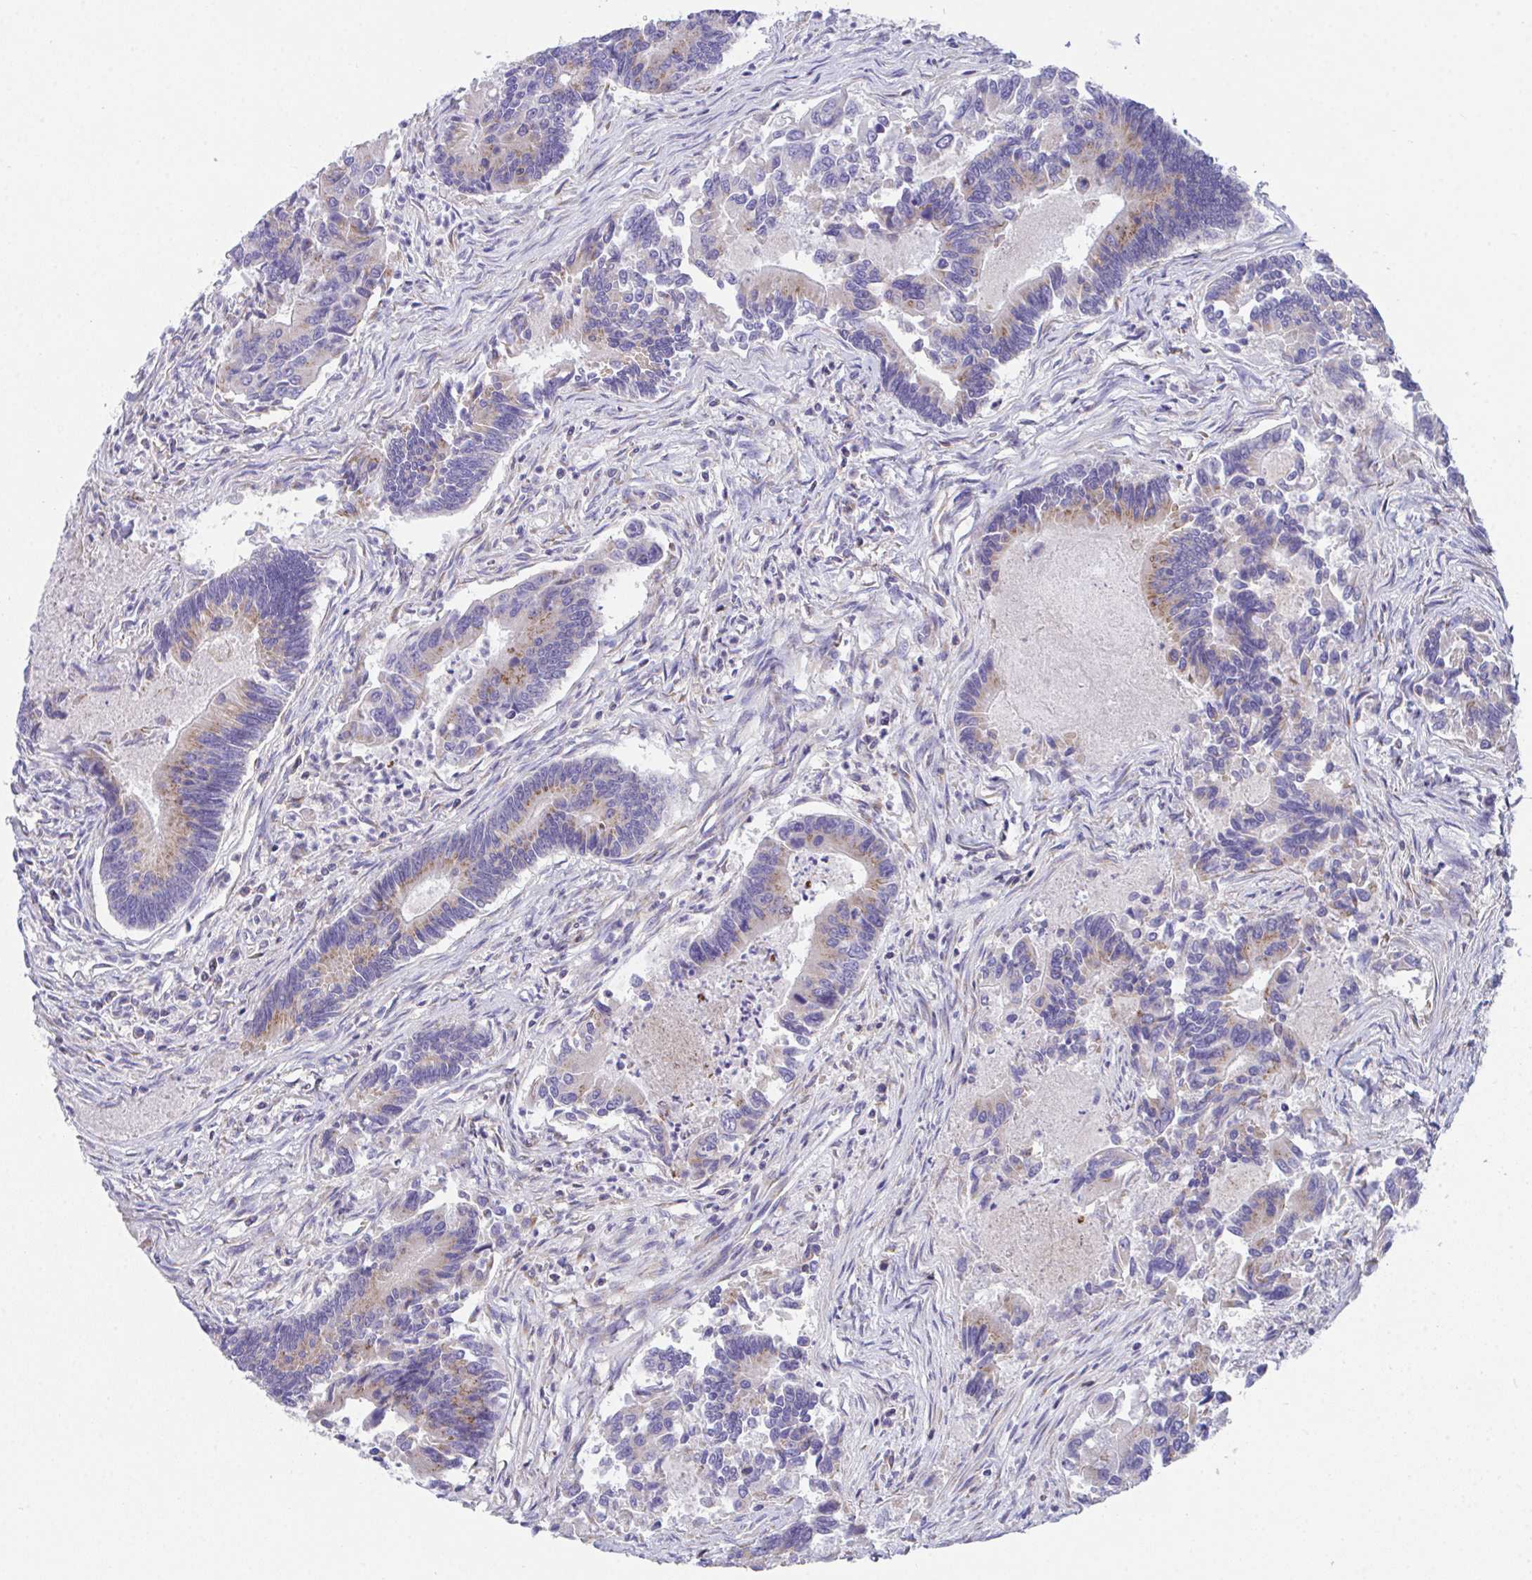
{"staining": {"intensity": "weak", "quantity": "25%-75%", "location": "cytoplasmic/membranous"}, "tissue": "colorectal cancer", "cell_type": "Tumor cells", "image_type": "cancer", "snomed": [{"axis": "morphology", "description": "Adenocarcinoma, NOS"}, {"axis": "topography", "description": "Colon"}], "caption": "A micrograph of adenocarcinoma (colorectal) stained for a protein displays weak cytoplasmic/membranous brown staining in tumor cells.", "gene": "MIA3", "patient": {"sex": "female", "age": 67}}